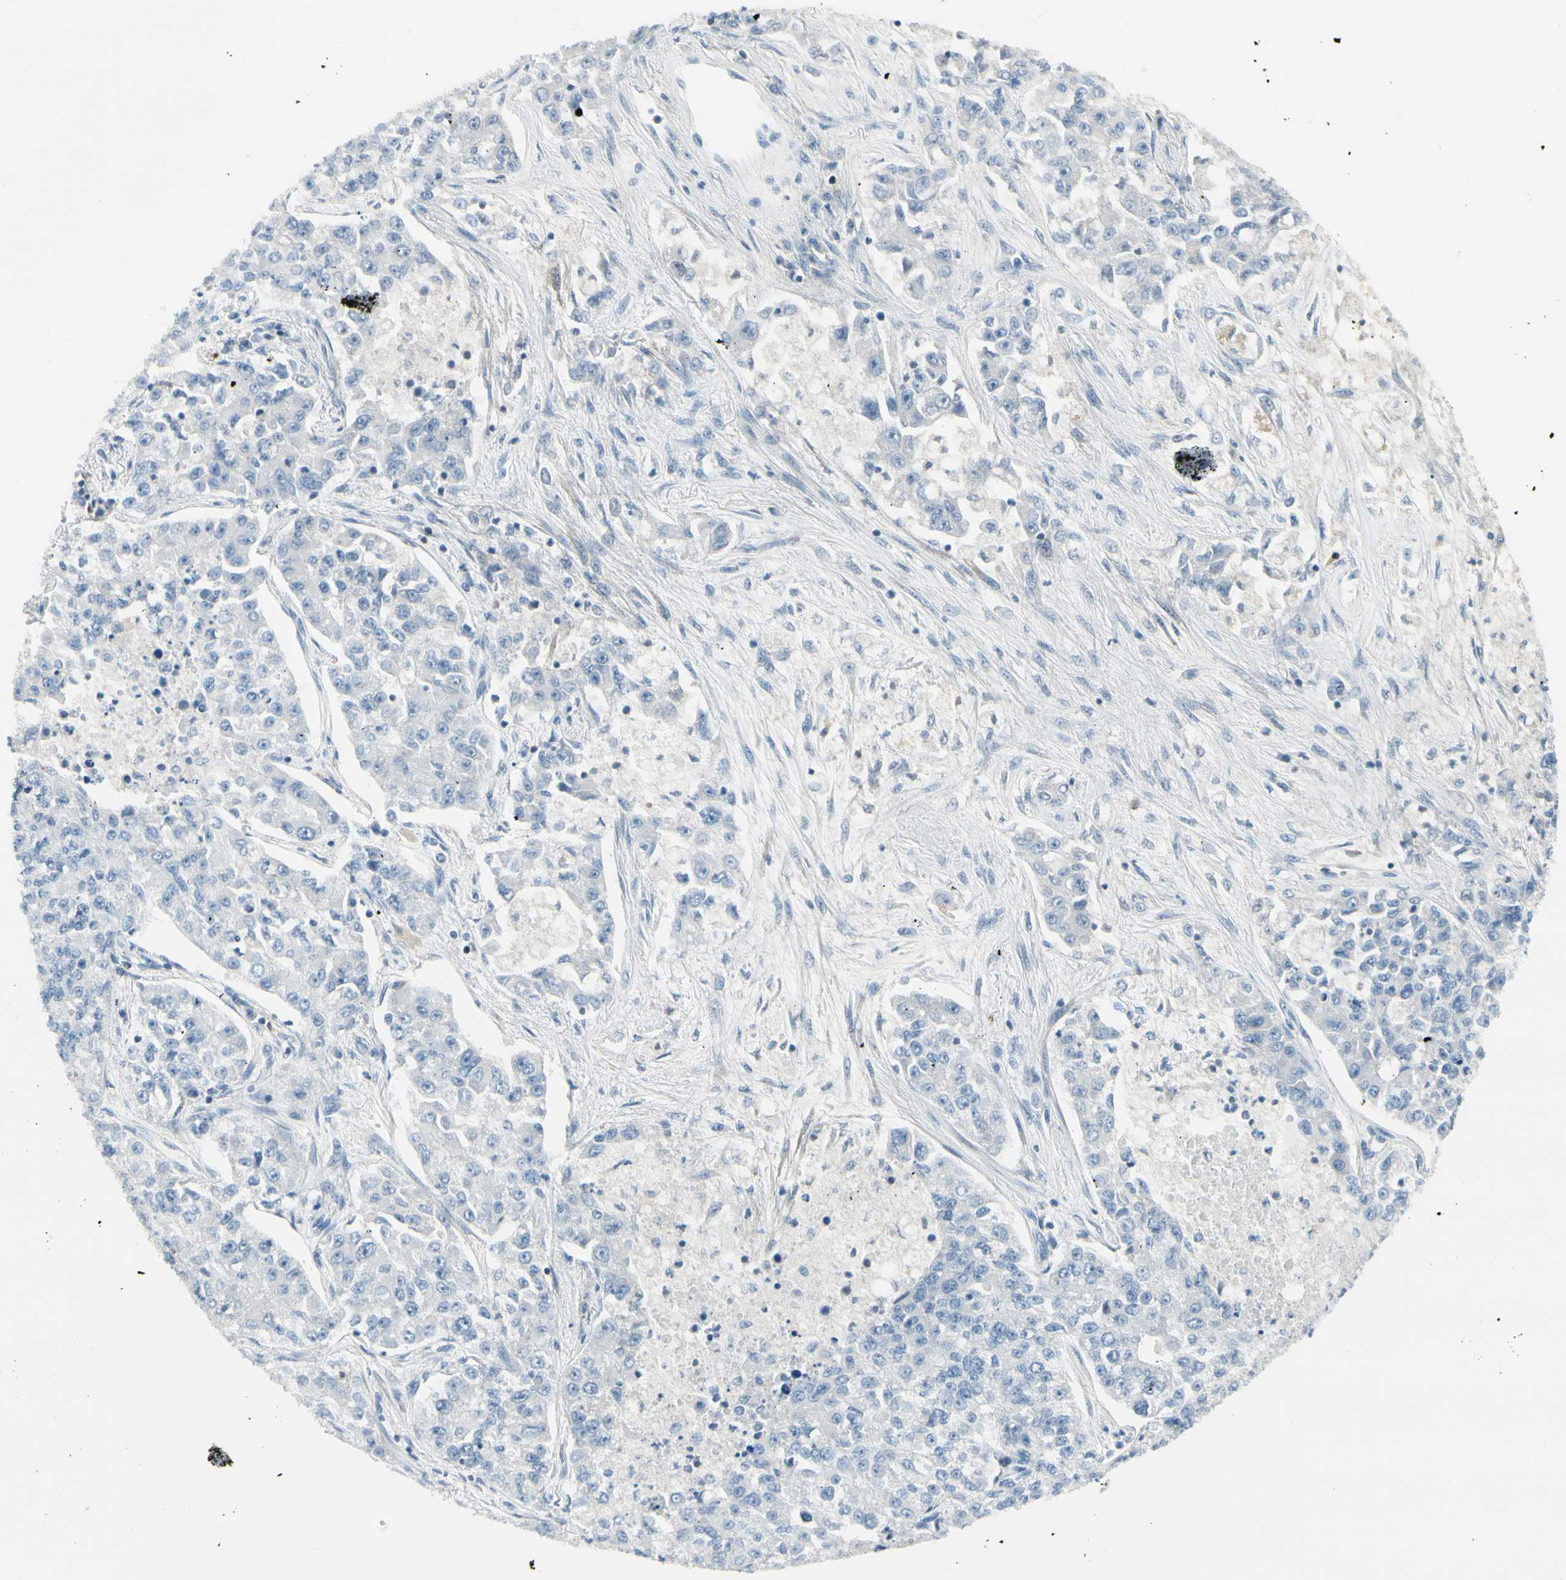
{"staining": {"intensity": "negative", "quantity": "none", "location": "none"}, "tissue": "lung cancer", "cell_type": "Tumor cells", "image_type": "cancer", "snomed": [{"axis": "morphology", "description": "Adenocarcinoma, NOS"}, {"axis": "topography", "description": "Lung"}], "caption": "Immunohistochemistry (IHC) of human lung cancer exhibits no expression in tumor cells. Nuclei are stained in blue.", "gene": "TRAF1", "patient": {"sex": "male", "age": 49}}